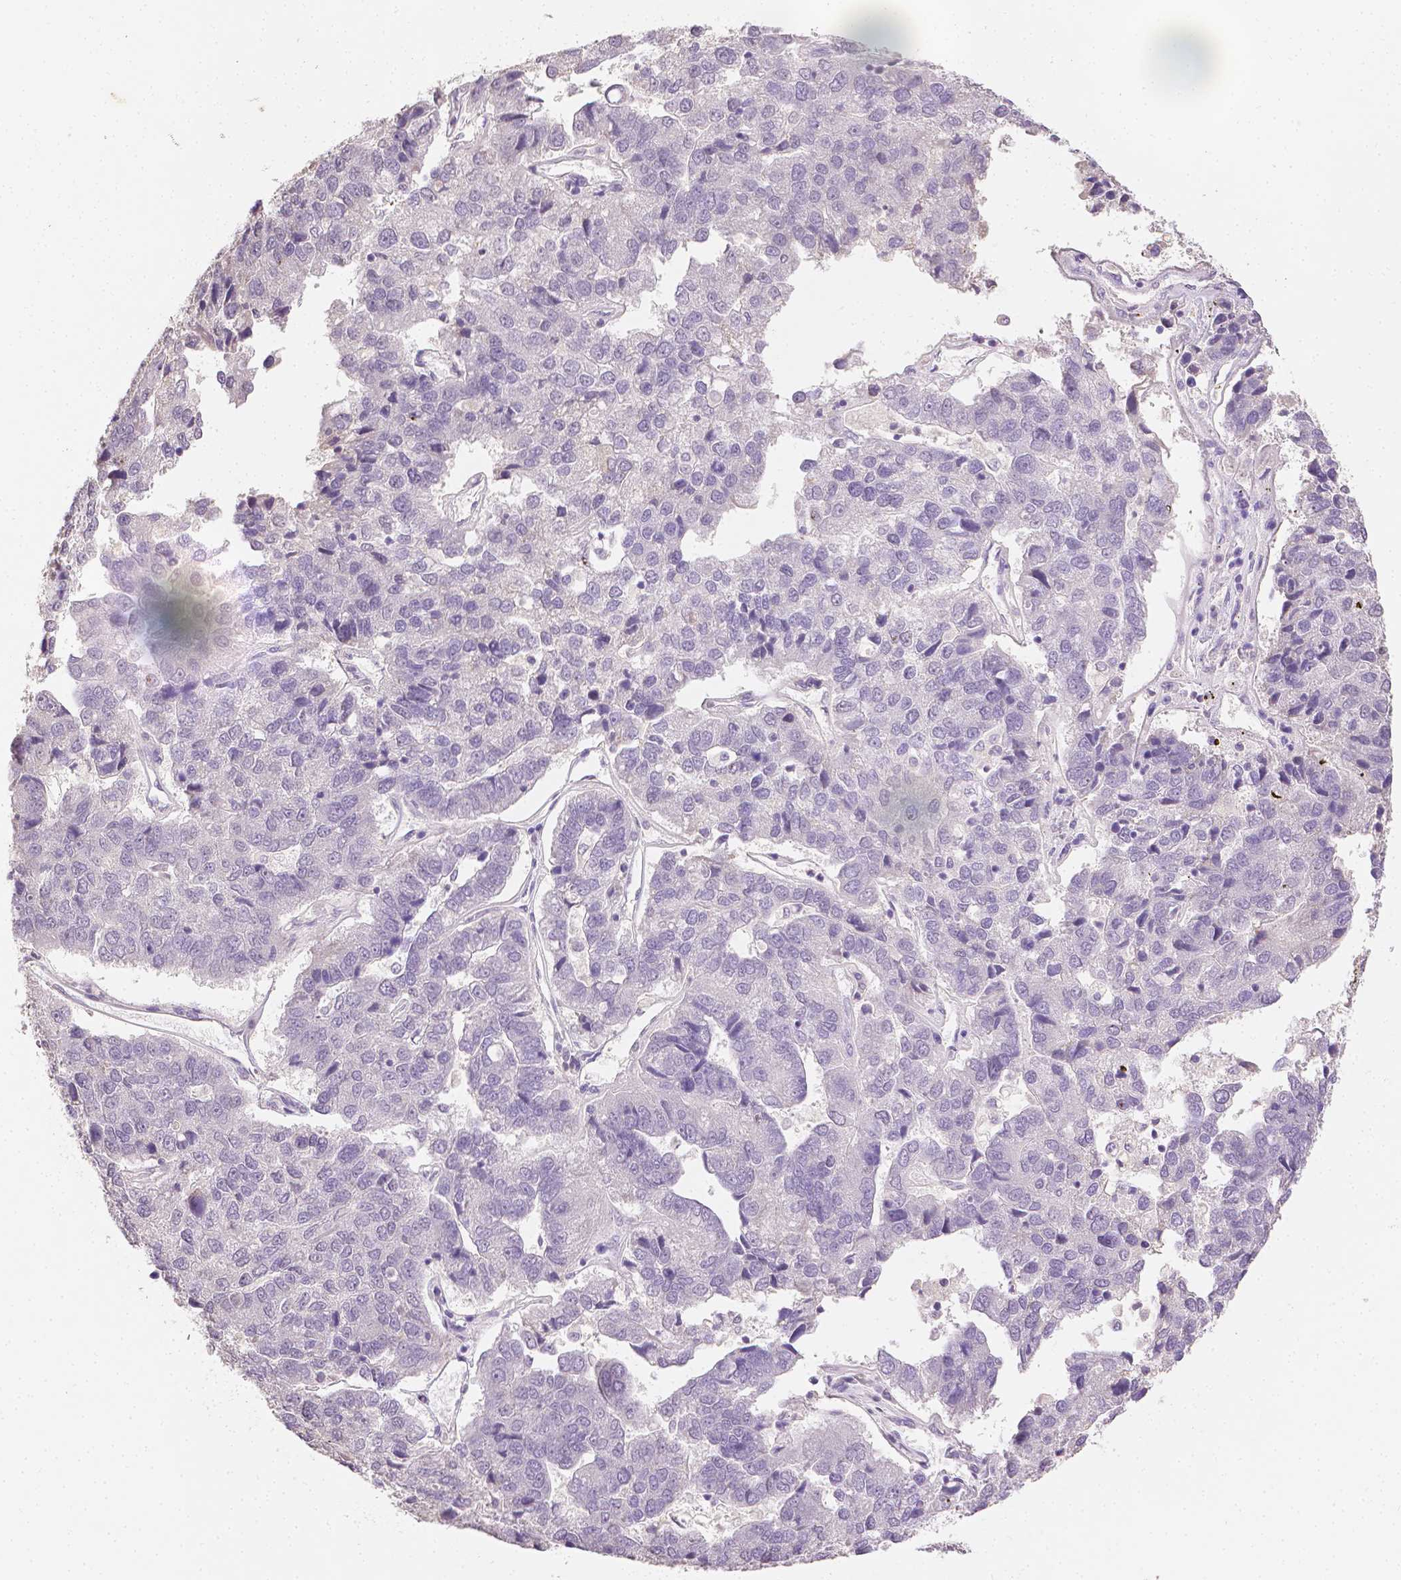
{"staining": {"intensity": "negative", "quantity": "none", "location": "none"}, "tissue": "pancreatic cancer", "cell_type": "Tumor cells", "image_type": "cancer", "snomed": [{"axis": "morphology", "description": "Adenocarcinoma, NOS"}, {"axis": "topography", "description": "Pancreas"}], "caption": "Tumor cells are negative for brown protein staining in pancreatic cancer.", "gene": "TGM1", "patient": {"sex": "female", "age": 61}}